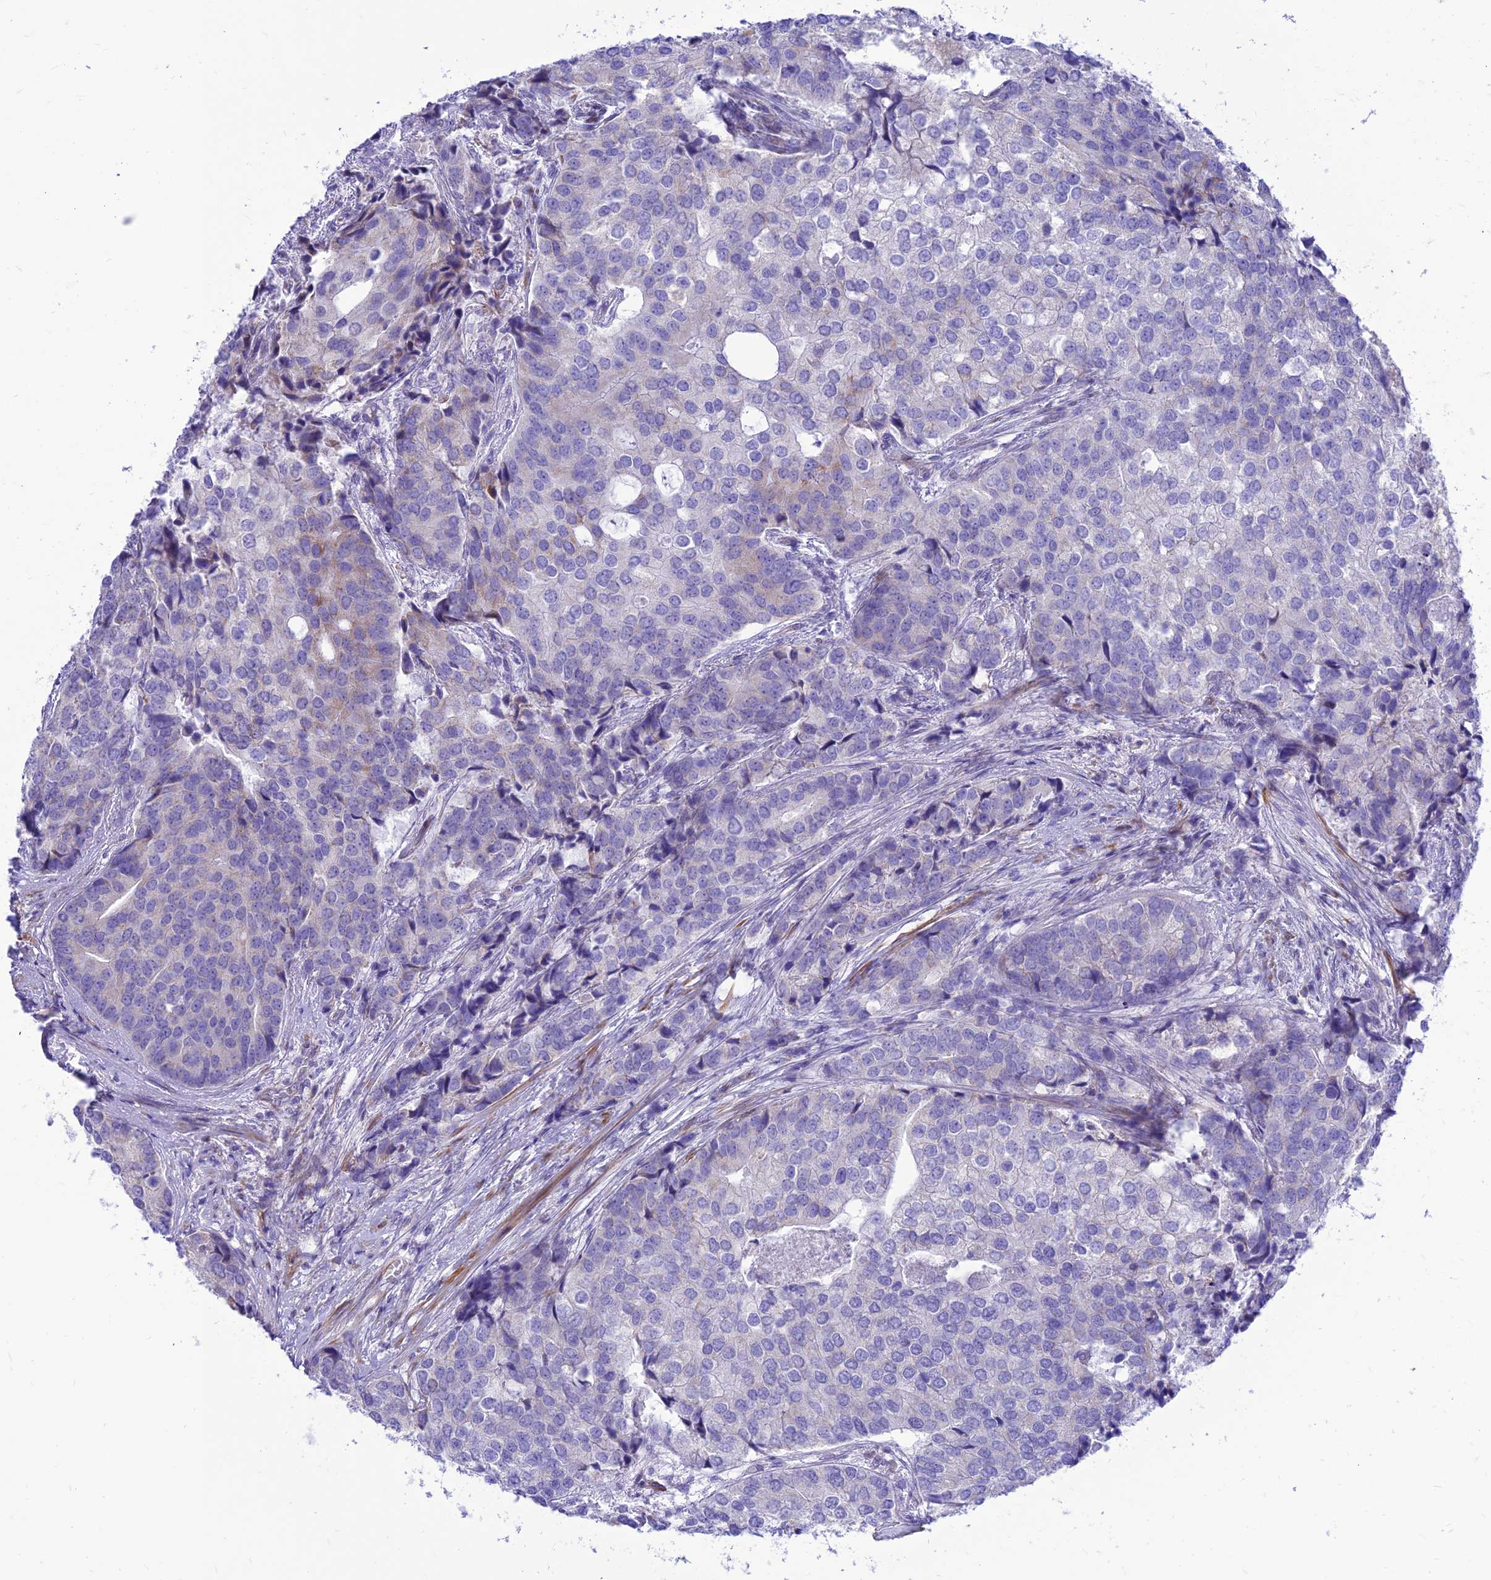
{"staining": {"intensity": "negative", "quantity": "none", "location": "none"}, "tissue": "prostate cancer", "cell_type": "Tumor cells", "image_type": "cancer", "snomed": [{"axis": "morphology", "description": "Adenocarcinoma, High grade"}, {"axis": "topography", "description": "Prostate"}], "caption": "The photomicrograph displays no significant positivity in tumor cells of prostate cancer.", "gene": "FAM186B", "patient": {"sex": "male", "age": 62}}